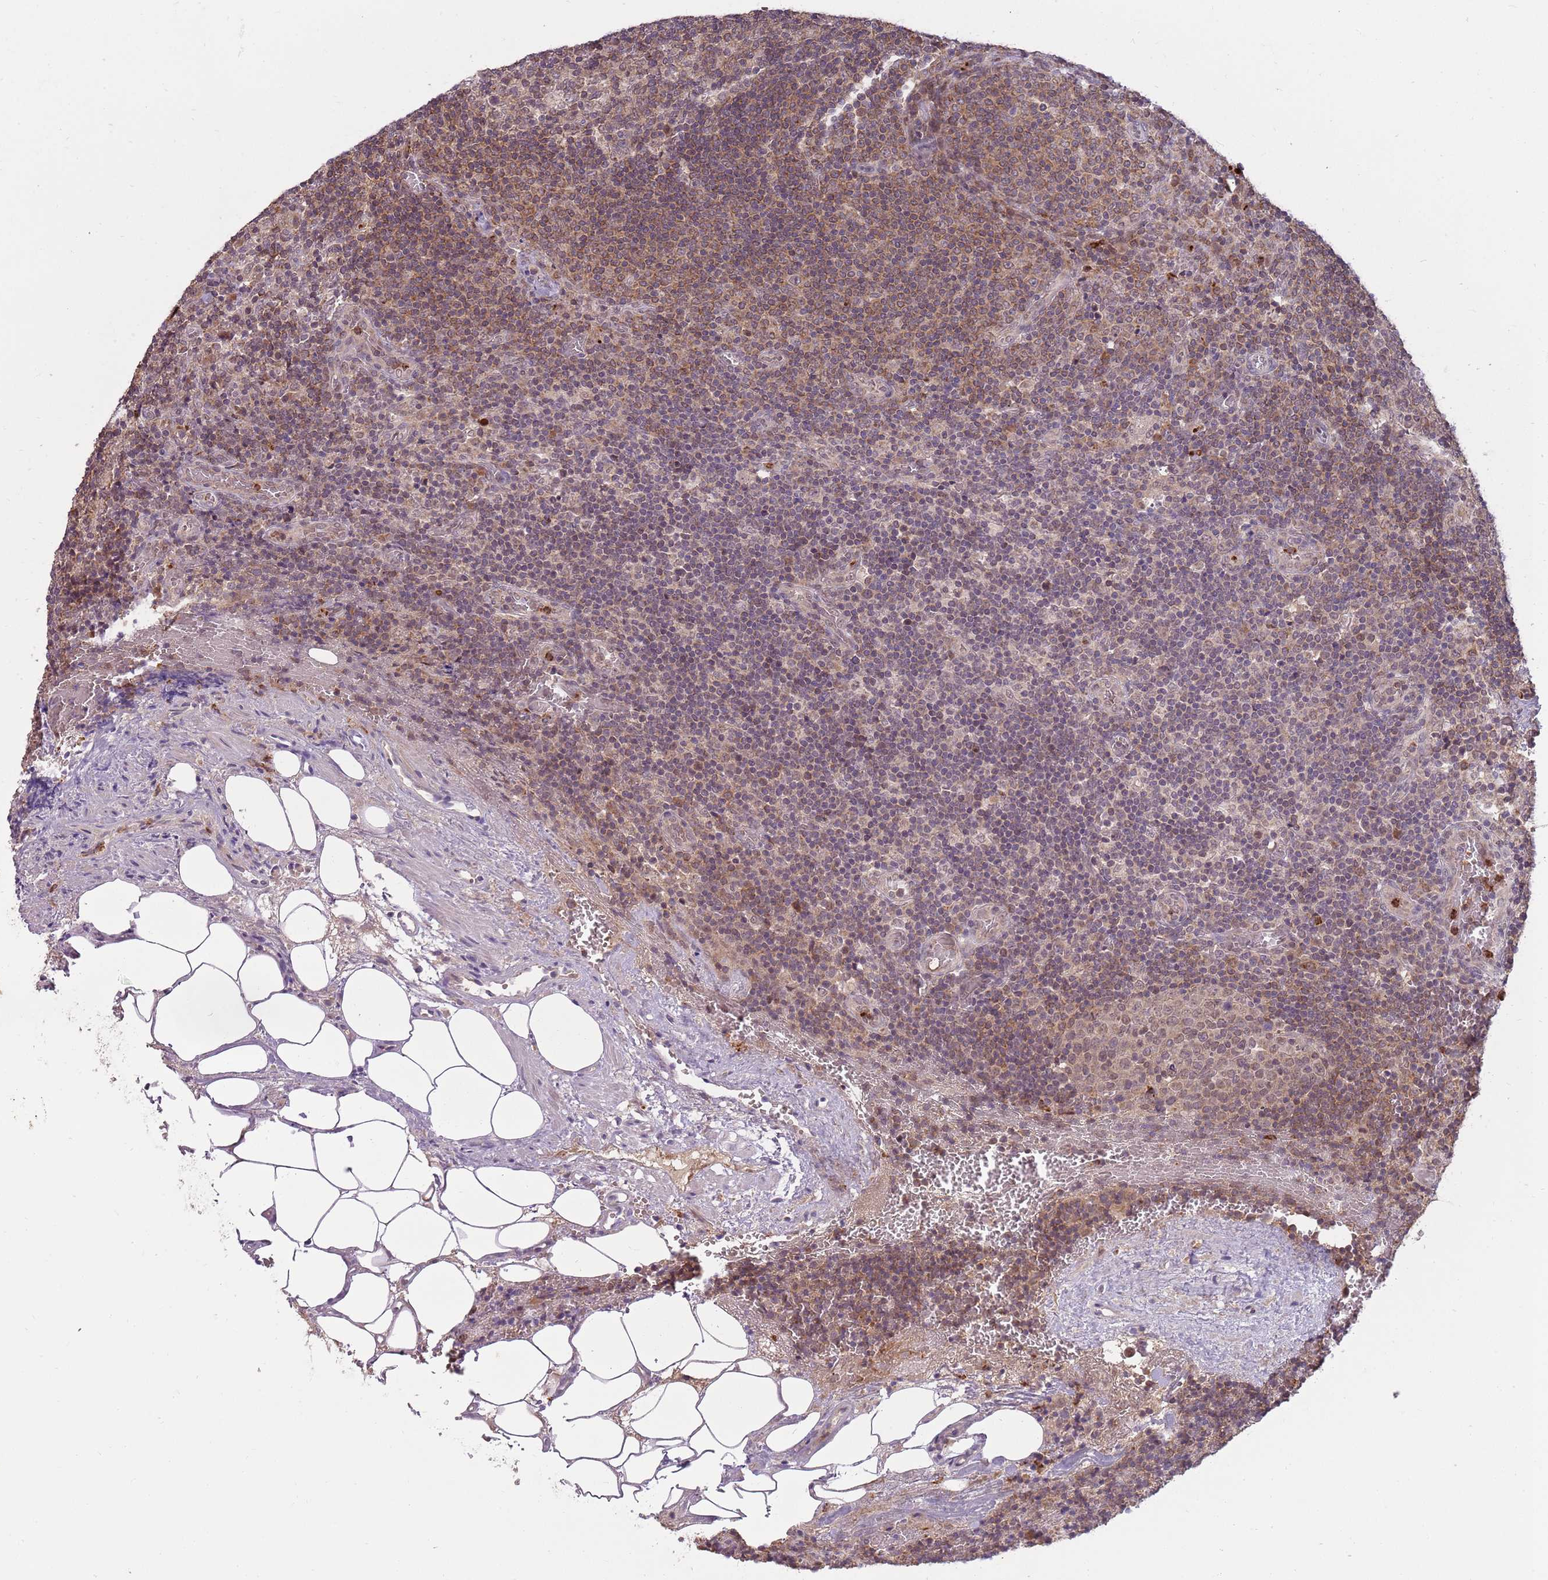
{"staining": {"intensity": "moderate", "quantity": "25%-75%", "location": "cytoplasmic/membranous"}, "tissue": "lymph node", "cell_type": "Germinal center cells", "image_type": "normal", "snomed": [{"axis": "morphology", "description": "Normal tissue, NOS"}, {"axis": "topography", "description": "Lymph node"}], "caption": "A micrograph of lymph node stained for a protein displays moderate cytoplasmic/membranous brown staining in germinal center cells. (DAB IHC, brown staining for protein, blue staining for nuclei).", "gene": "NBPF4", "patient": {"sex": "male", "age": 58}}